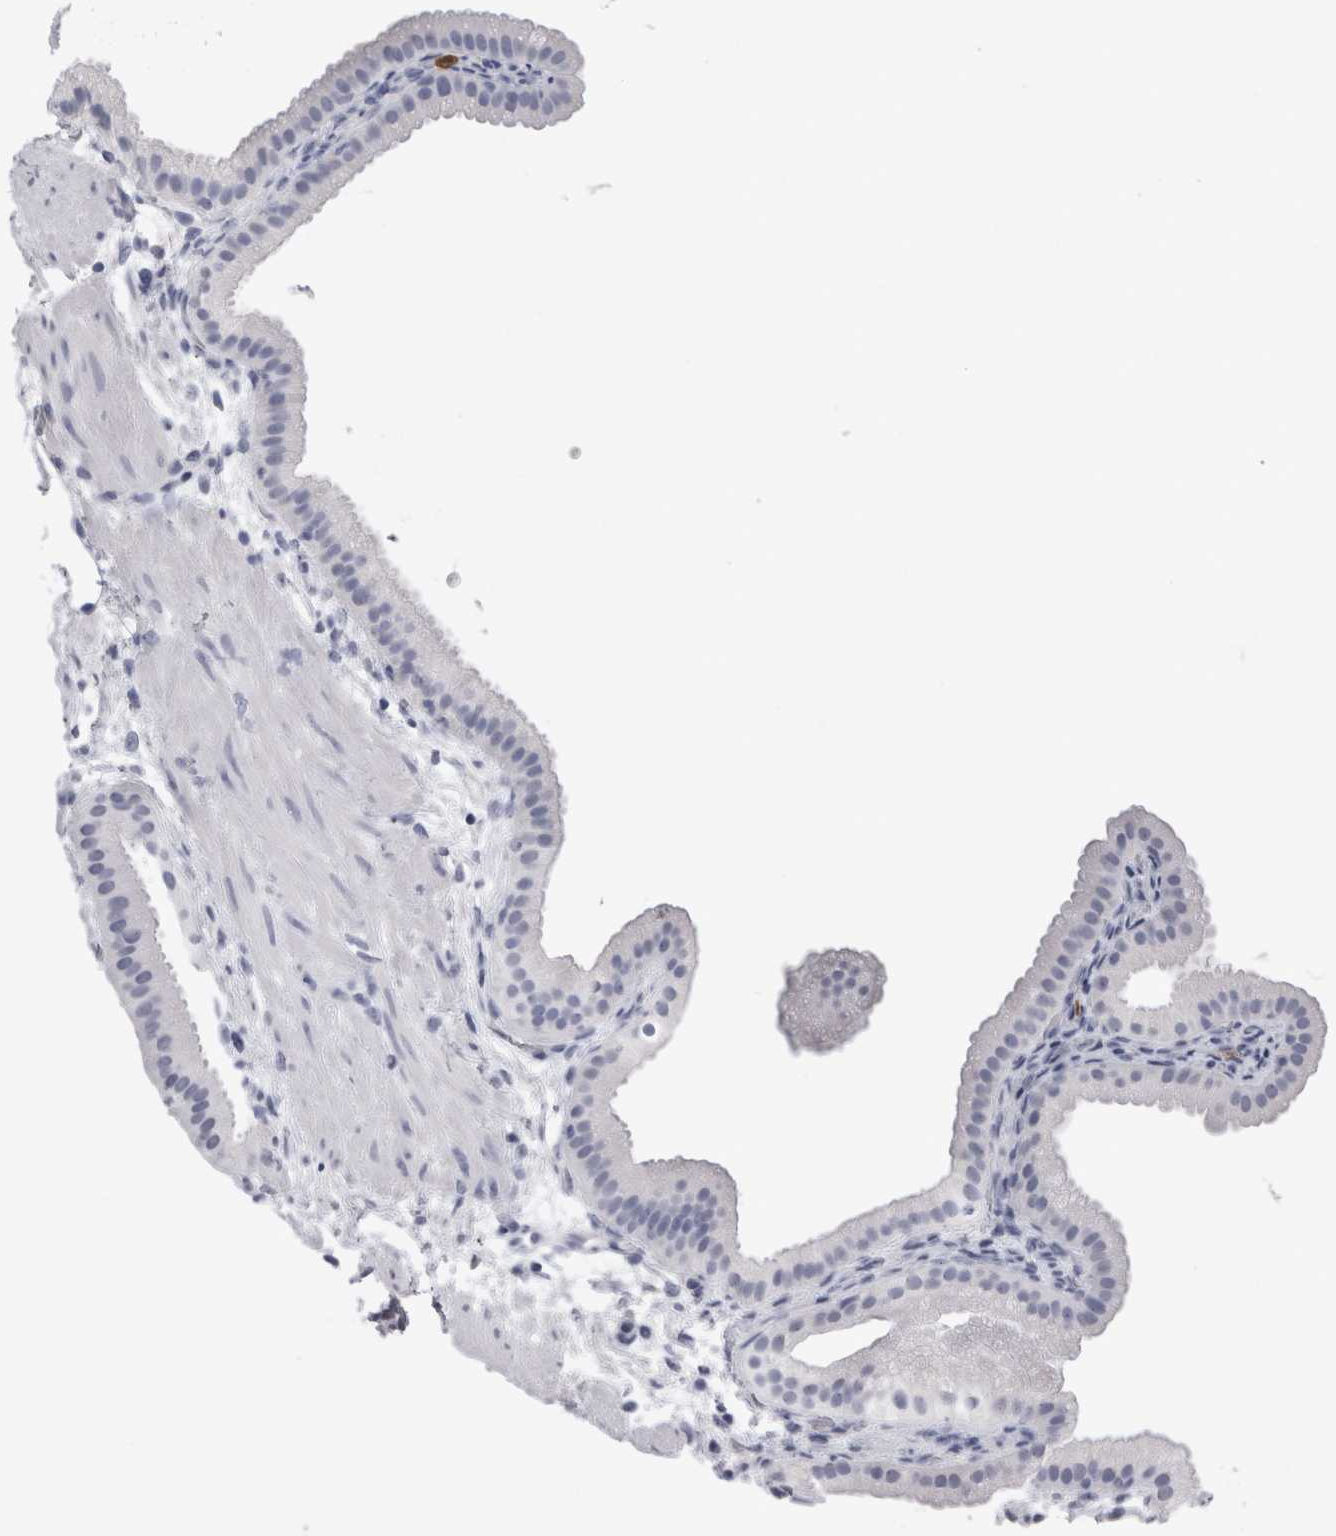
{"staining": {"intensity": "negative", "quantity": "none", "location": "none"}, "tissue": "gallbladder", "cell_type": "Glandular cells", "image_type": "normal", "snomed": [{"axis": "morphology", "description": "Normal tissue, NOS"}, {"axis": "topography", "description": "Gallbladder"}], "caption": "A high-resolution micrograph shows immunohistochemistry (IHC) staining of benign gallbladder, which displays no significant positivity in glandular cells.", "gene": "S100A12", "patient": {"sex": "female", "age": 64}}